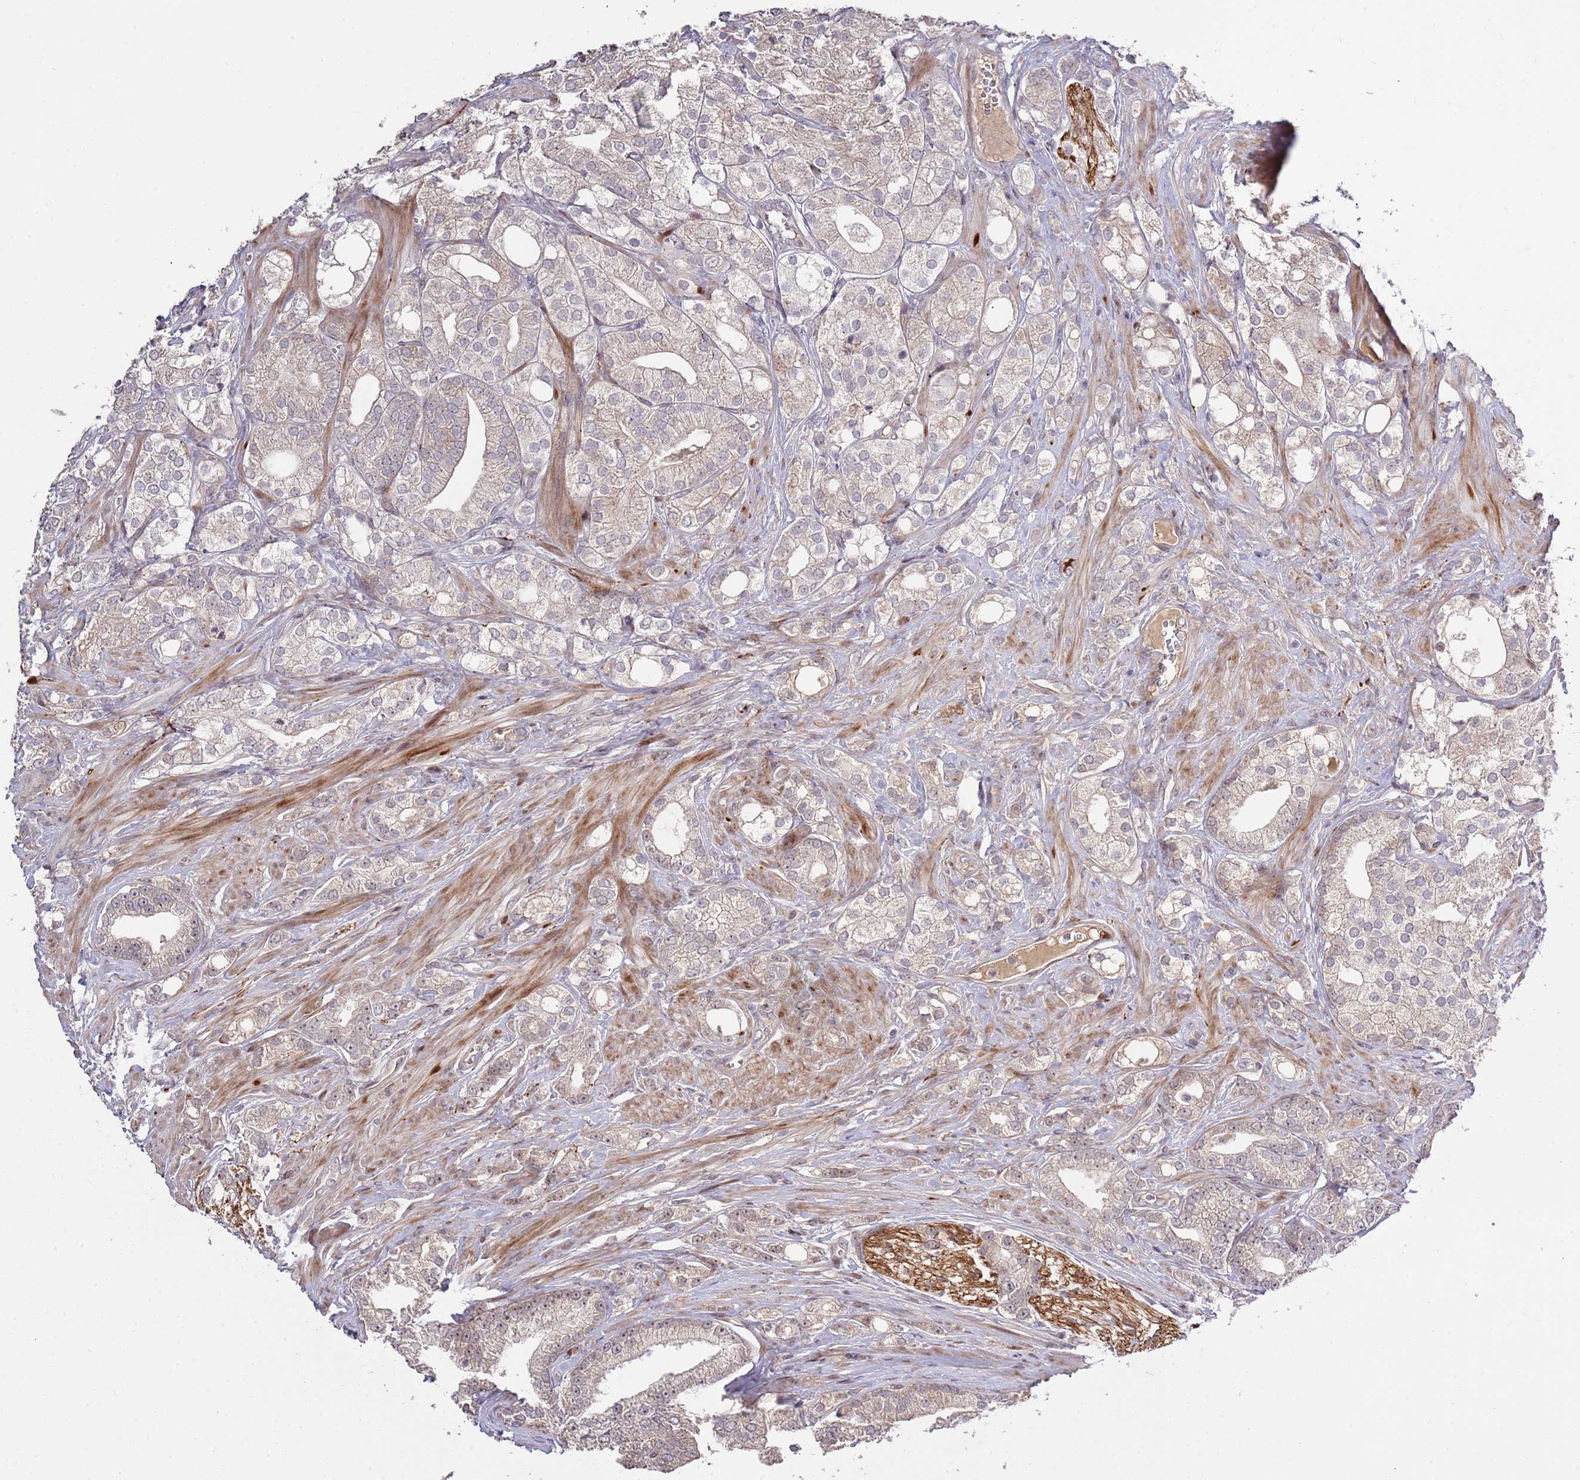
{"staining": {"intensity": "negative", "quantity": "none", "location": "none"}, "tissue": "prostate cancer", "cell_type": "Tumor cells", "image_type": "cancer", "snomed": [{"axis": "morphology", "description": "Adenocarcinoma, High grade"}, {"axis": "topography", "description": "Prostate"}], "caption": "The photomicrograph displays no staining of tumor cells in high-grade adenocarcinoma (prostate).", "gene": "SYNDIG1L", "patient": {"sex": "male", "age": 50}}